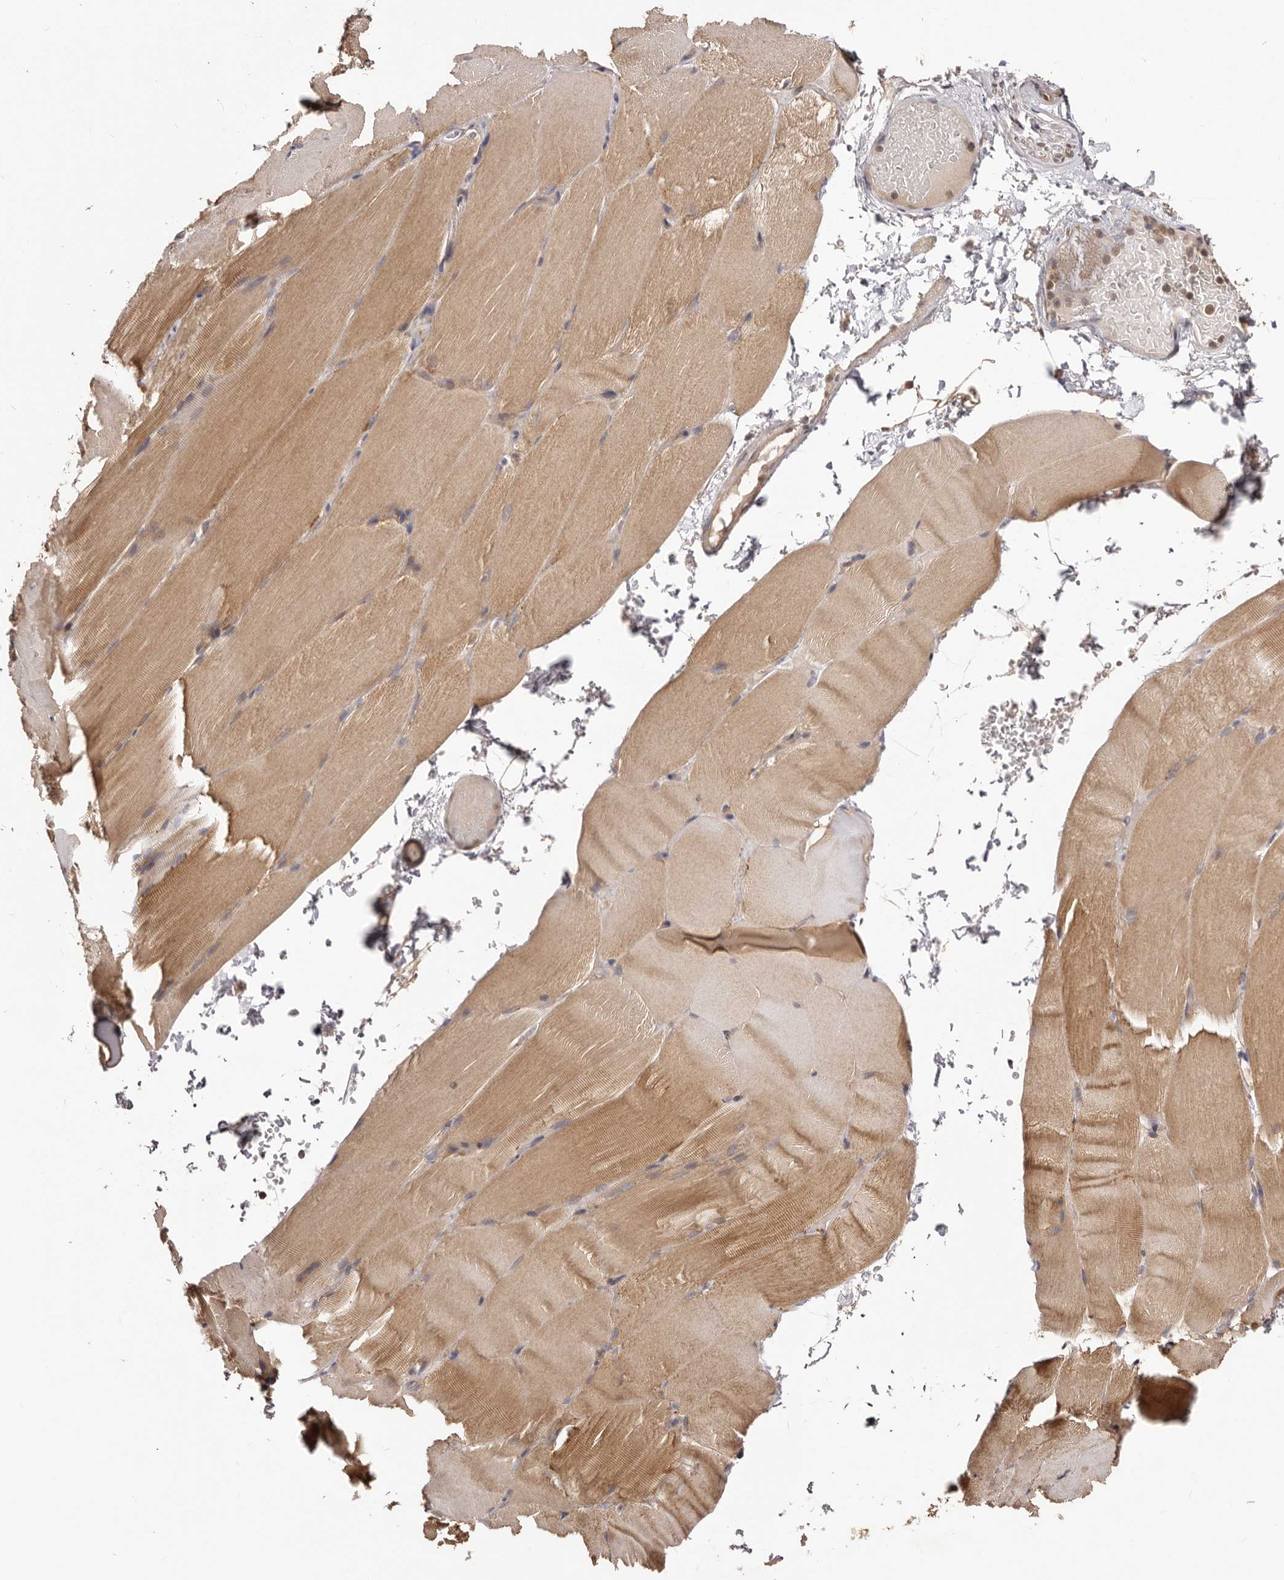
{"staining": {"intensity": "moderate", "quantity": "25%-75%", "location": "cytoplasmic/membranous"}, "tissue": "skeletal muscle", "cell_type": "Myocytes", "image_type": "normal", "snomed": [{"axis": "morphology", "description": "Normal tissue, NOS"}, {"axis": "topography", "description": "Skeletal muscle"}, {"axis": "topography", "description": "Parathyroid gland"}], "caption": "Protein analysis of unremarkable skeletal muscle demonstrates moderate cytoplasmic/membranous expression in approximately 25%-75% of myocytes.", "gene": "MDP1", "patient": {"sex": "female", "age": 37}}